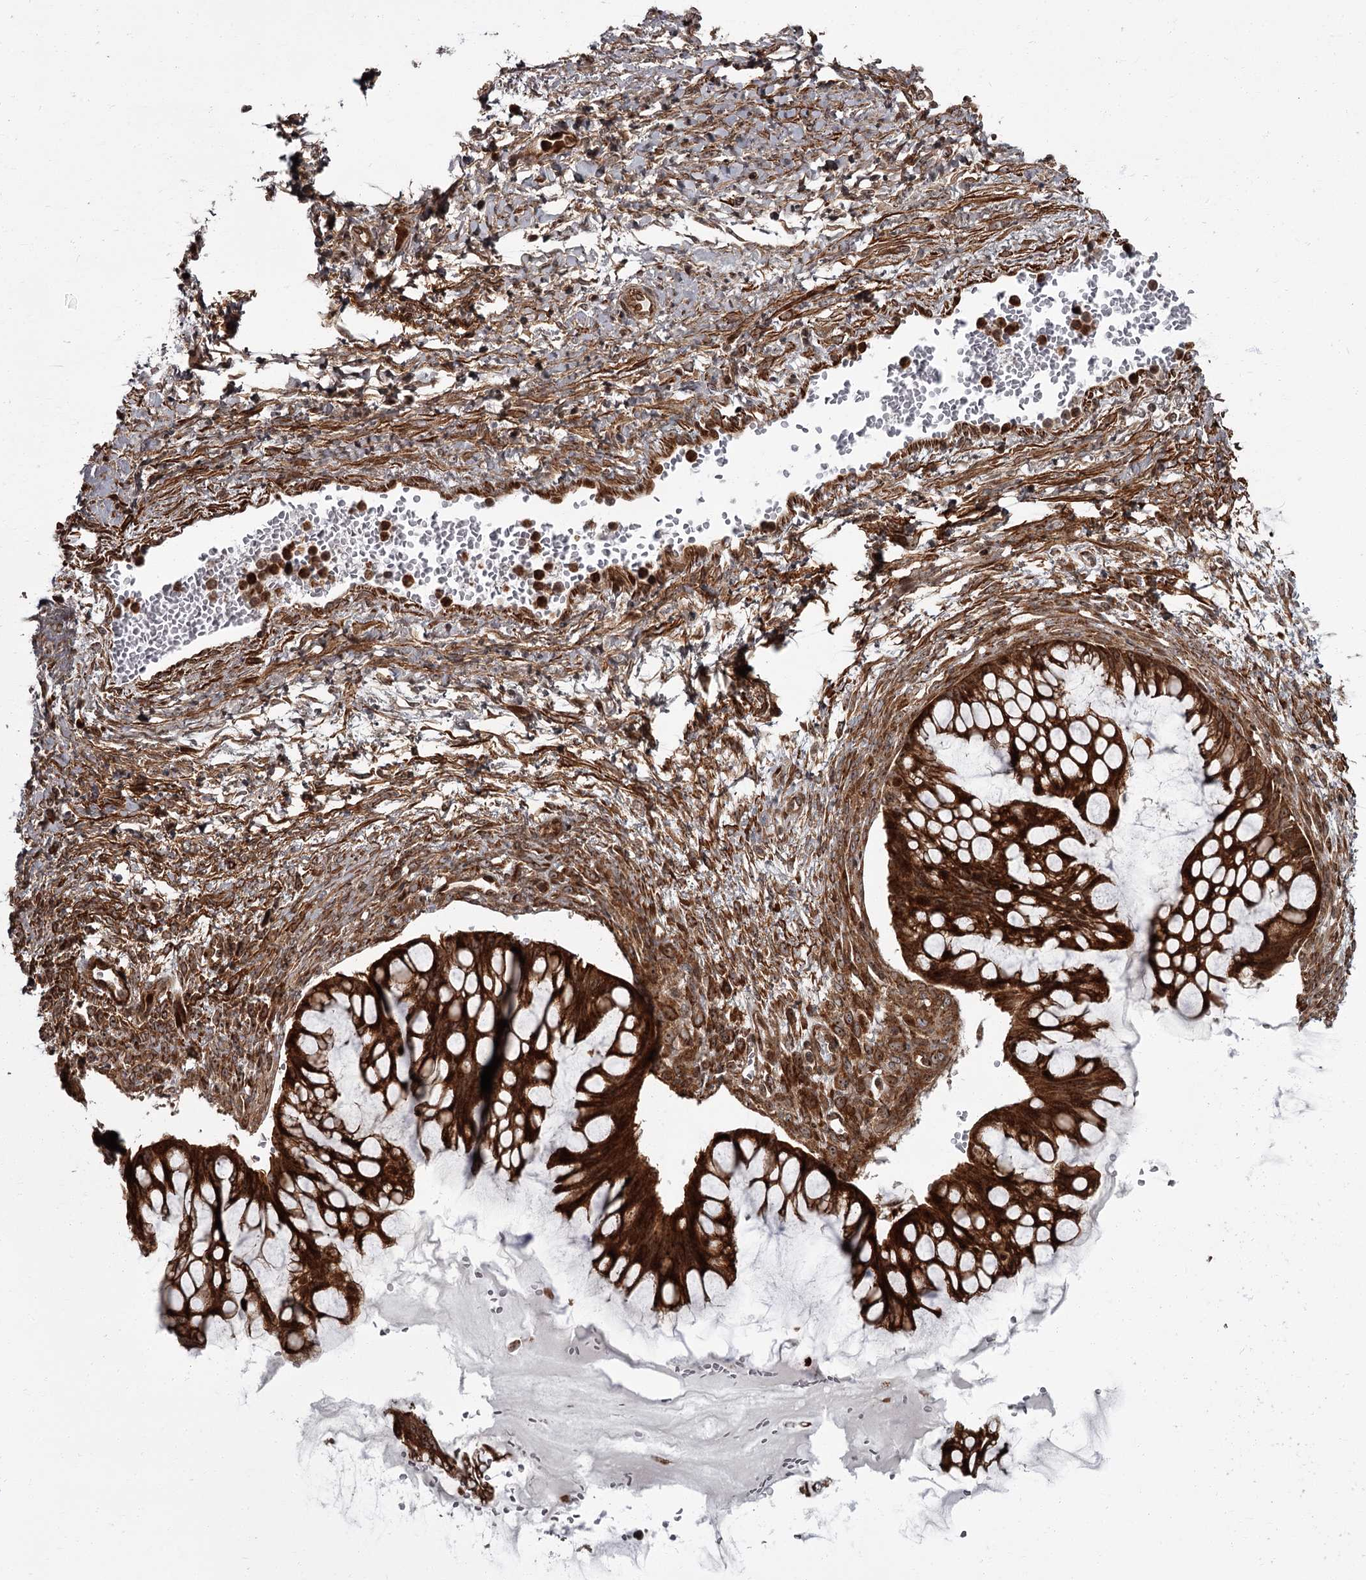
{"staining": {"intensity": "strong", "quantity": ">75%", "location": "cytoplasmic/membranous,nuclear"}, "tissue": "ovarian cancer", "cell_type": "Tumor cells", "image_type": "cancer", "snomed": [{"axis": "morphology", "description": "Cystadenocarcinoma, mucinous, NOS"}, {"axis": "topography", "description": "Ovary"}], "caption": "Ovarian mucinous cystadenocarcinoma stained for a protein (brown) displays strong cytoplasmic/membranous and nuclear positive staining in approximately >75% of tumor cells.", "gene": "THAP9", "patient": {"sex": "female", "age": 73}}